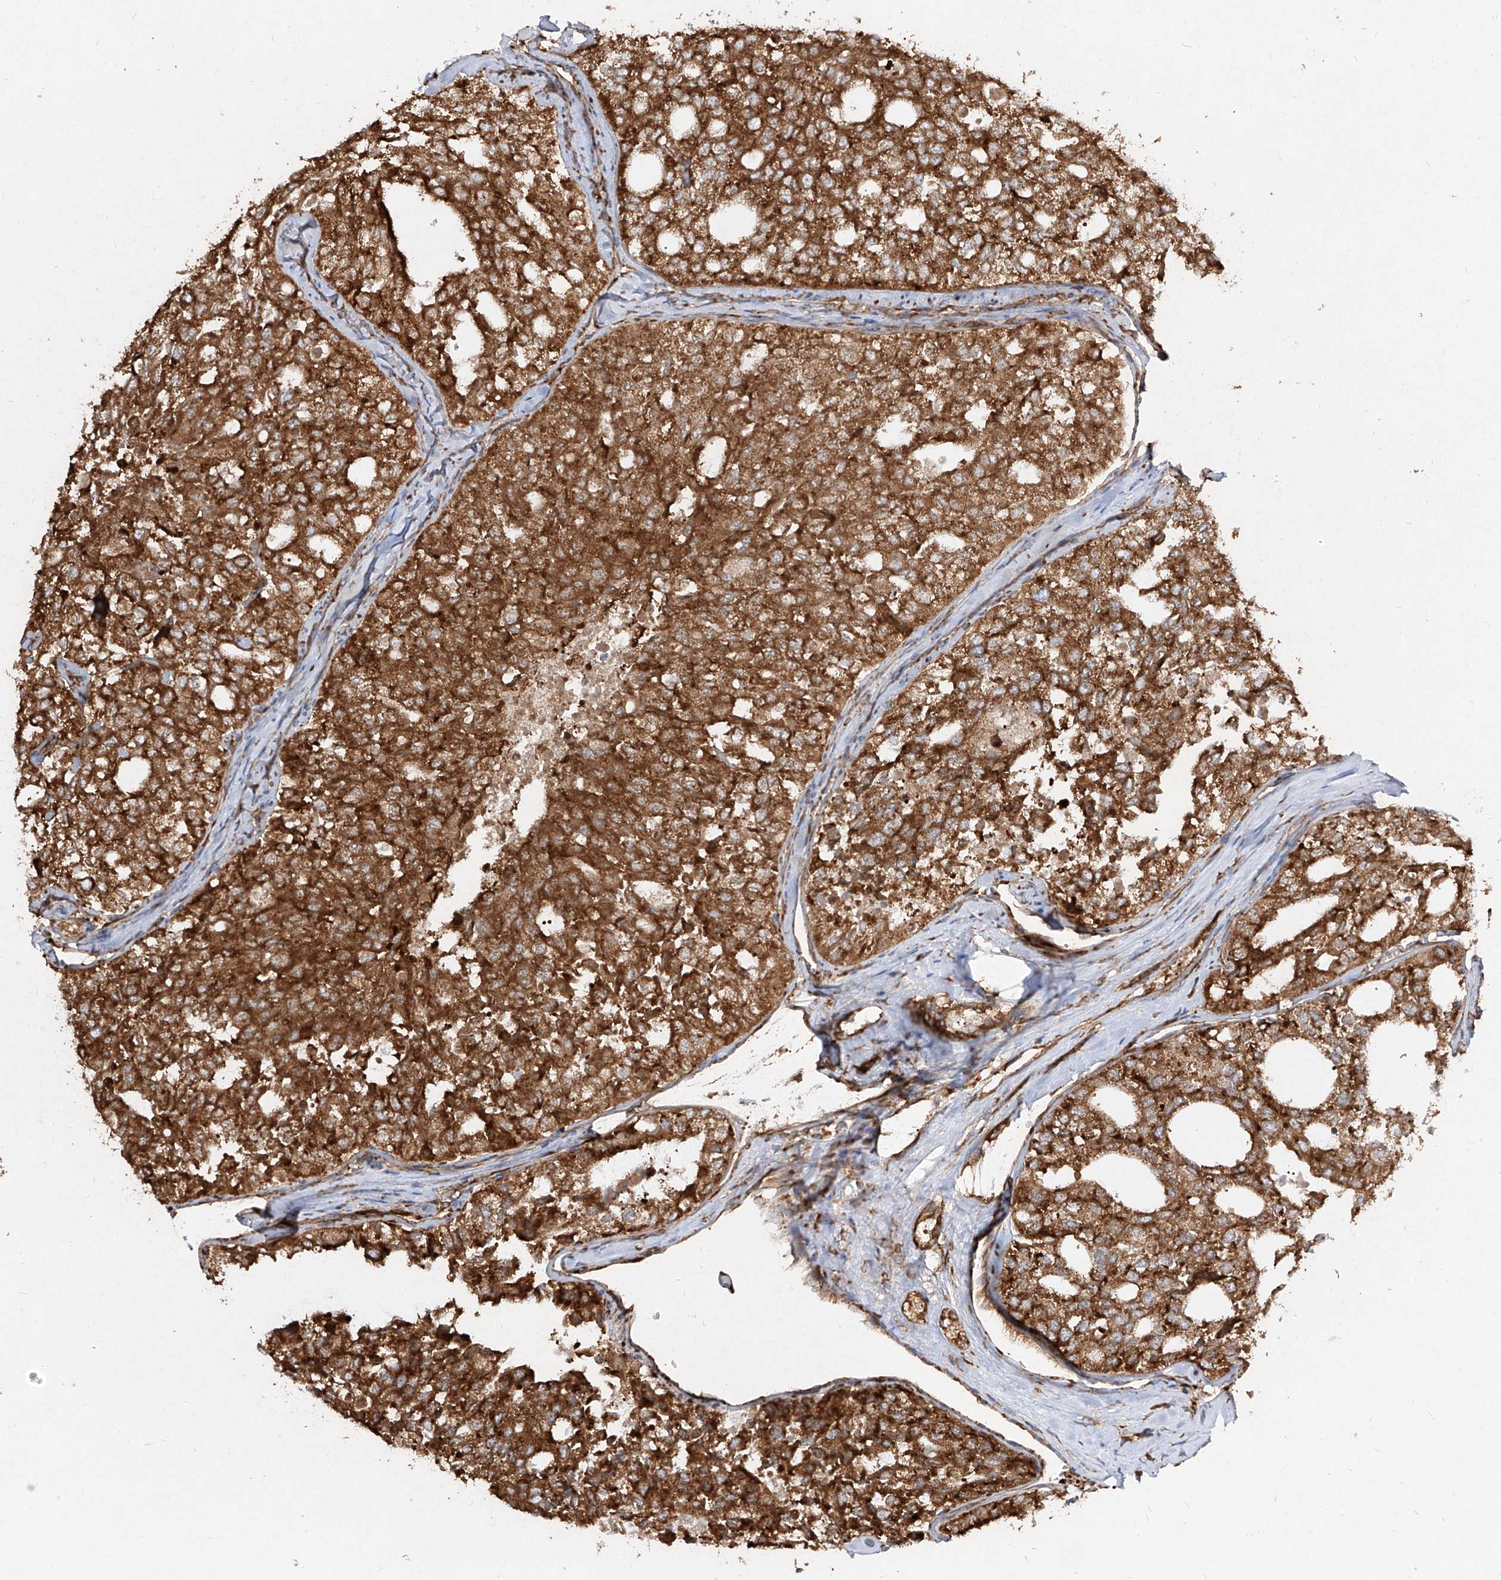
{"staining": {"intensity": "strong", "quantity": ">75%", "location": "cytoplasmic/membranous"}, "tissue": "thyroid cancer", "cell_type": "Tumor cells", "image_type": "cancer", "snomed": [{"axis": "morphology", "description": "Follicular adenoma carcinoma, NOS"}, {"axis": "topography", "description": "Thyroid gland"}], "caption": "This image displays immunohistochemistry (IHC) staining of human thyroid follicular adenoma carcinoma, with high strong cytoplasmic/membranous expression in approximately >75% of tumor cells.", "gene": "RPS25", "patient": {"sex": "male", "age": 75}}